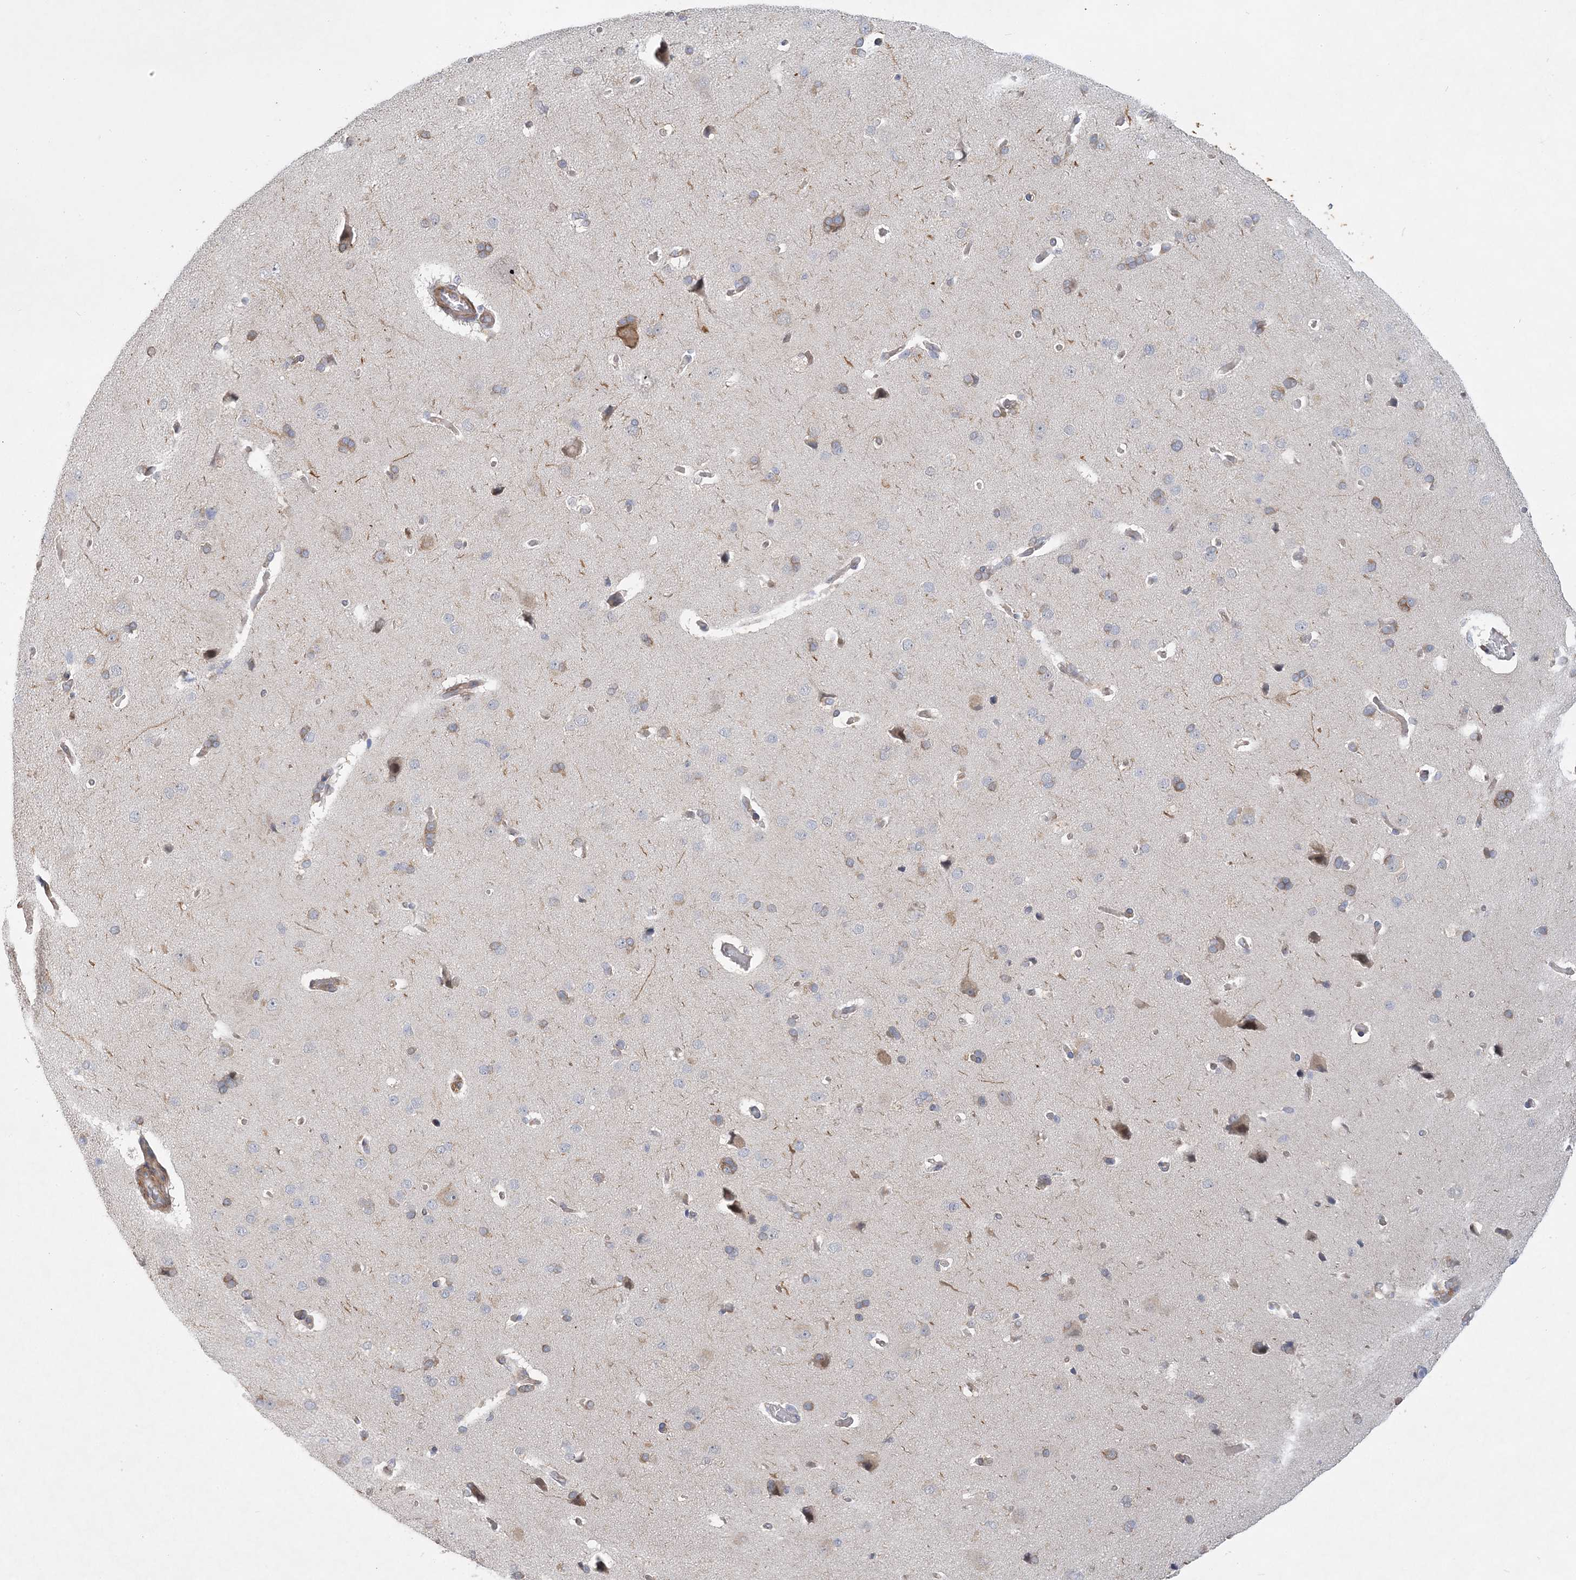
{"staining": {"intensity": "negative", "quantity": "none", "location": "none"}, "tissue": "cerebral cortex", "cell_type": "Endothelial cells", "image_type": "normal", "snomed": [{"axis": "morphology", "description": "Normal tissue, NOS"}, {"axis": "topography", "description": "Cerebral cortex"}], "caption": "High magnification brightfield microscopy of unremarkable cerebral cortex stained with DAB (brown) and counterstained with hematoxylin (blue): endothelial cells show no significant positivity.", "gene": "MAP4K5", "patient": {"sex": "male", "age": 62}}